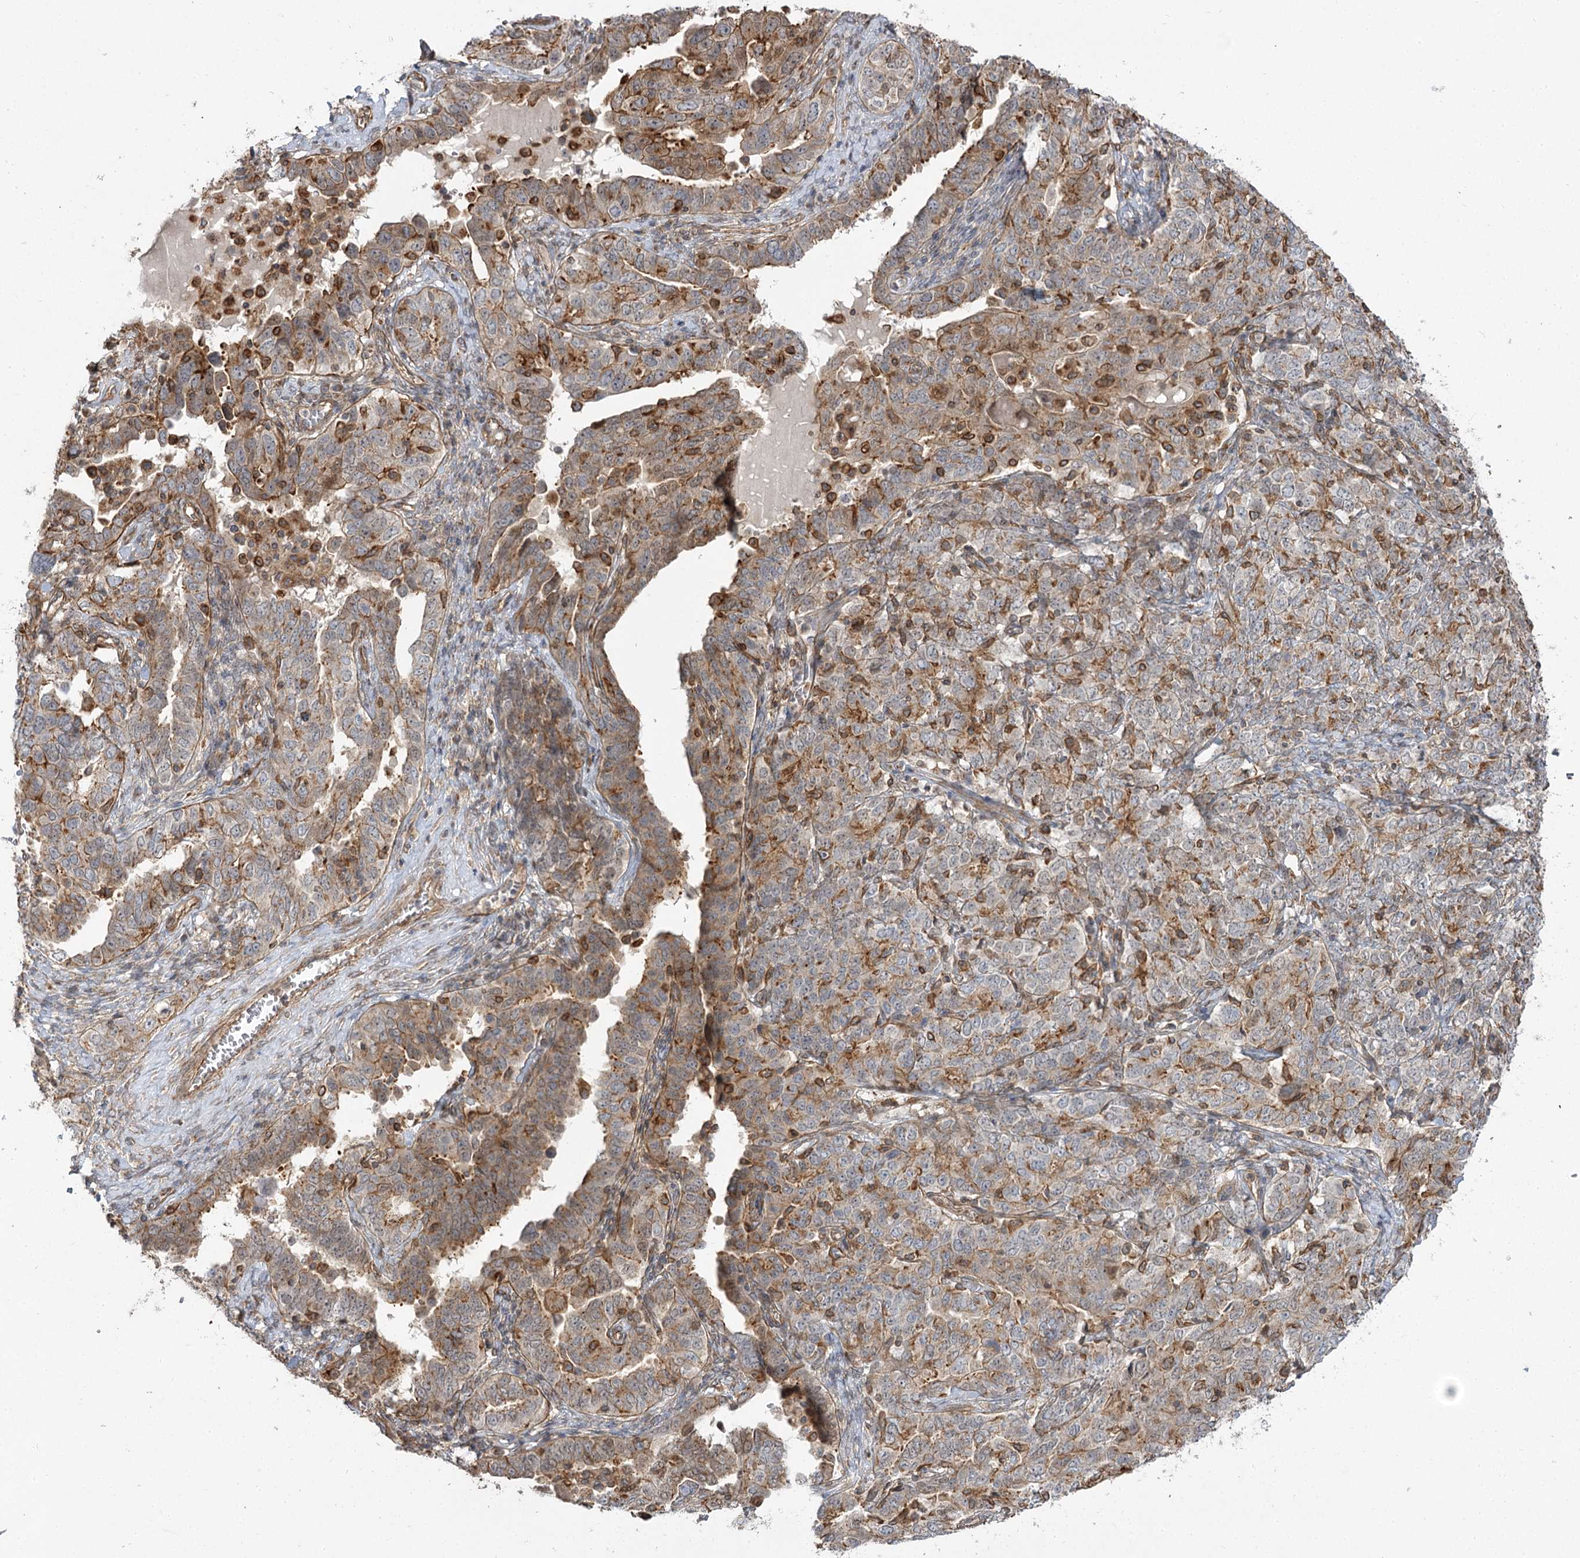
{"staining": {"intensity": "moderate", "quantity": ">75%", "location": "cytoplasmic/membranous"}, "tissue": "ovarian cancer", "cell_type": "Tumor cells", "image_type": "cancer", "snomed": [{"axis": "morphology", "description": "Carcinoma, endometroid"}, {"axis": "topography", "description": "Ovary"}], "caption": "Immunohistochemical staining of human ovarian endometroid carcinoma shows medium levels of moderate cytoplasmic/membranous protein staining in approximately >75% of tumor cells.", "gene": "SH3BP5L", "patient": {"sex": "female", "age": 62}}